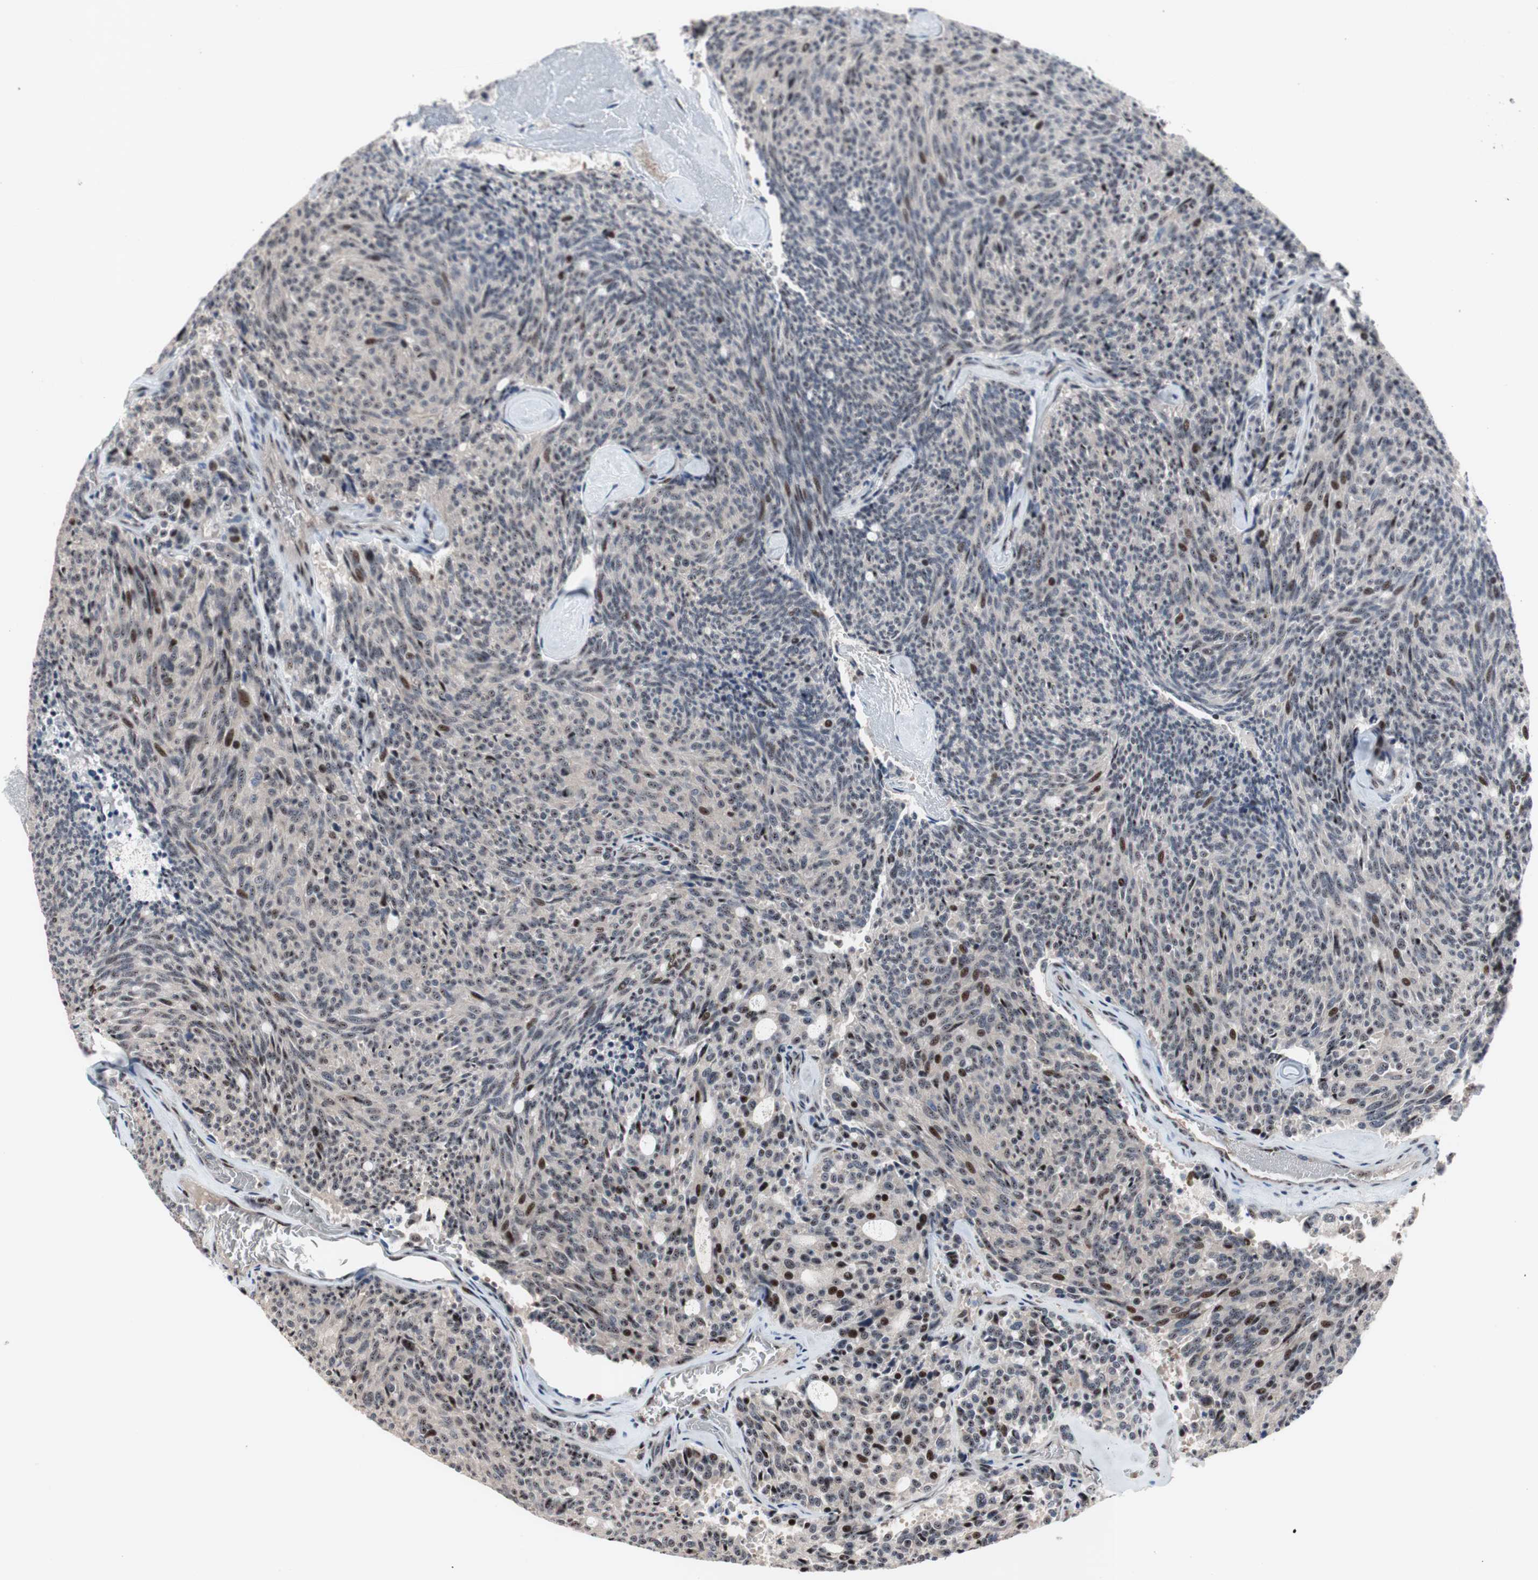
{"staining": {"intensity": "weak", "quantity": ">75%", "location": "nuclear"}, "tissue": "carcinoid", "cell_type": "Tumor cells", "image_type": "cancer", "snomed": [{"axis": "morphology", "description": "Carcinoid, malignant, NOS"}, {"axis": "topography", "description": "Pancreas"}], "caption": "Tumor cells reveal low levels of weak nuclear staining in about >75% of cells in carcinoid. (DAB IHC, brown staining for protein, blue staining for nuclei).", "gene": "SOX7", "patient": {"sex": "female", "age": 54}}